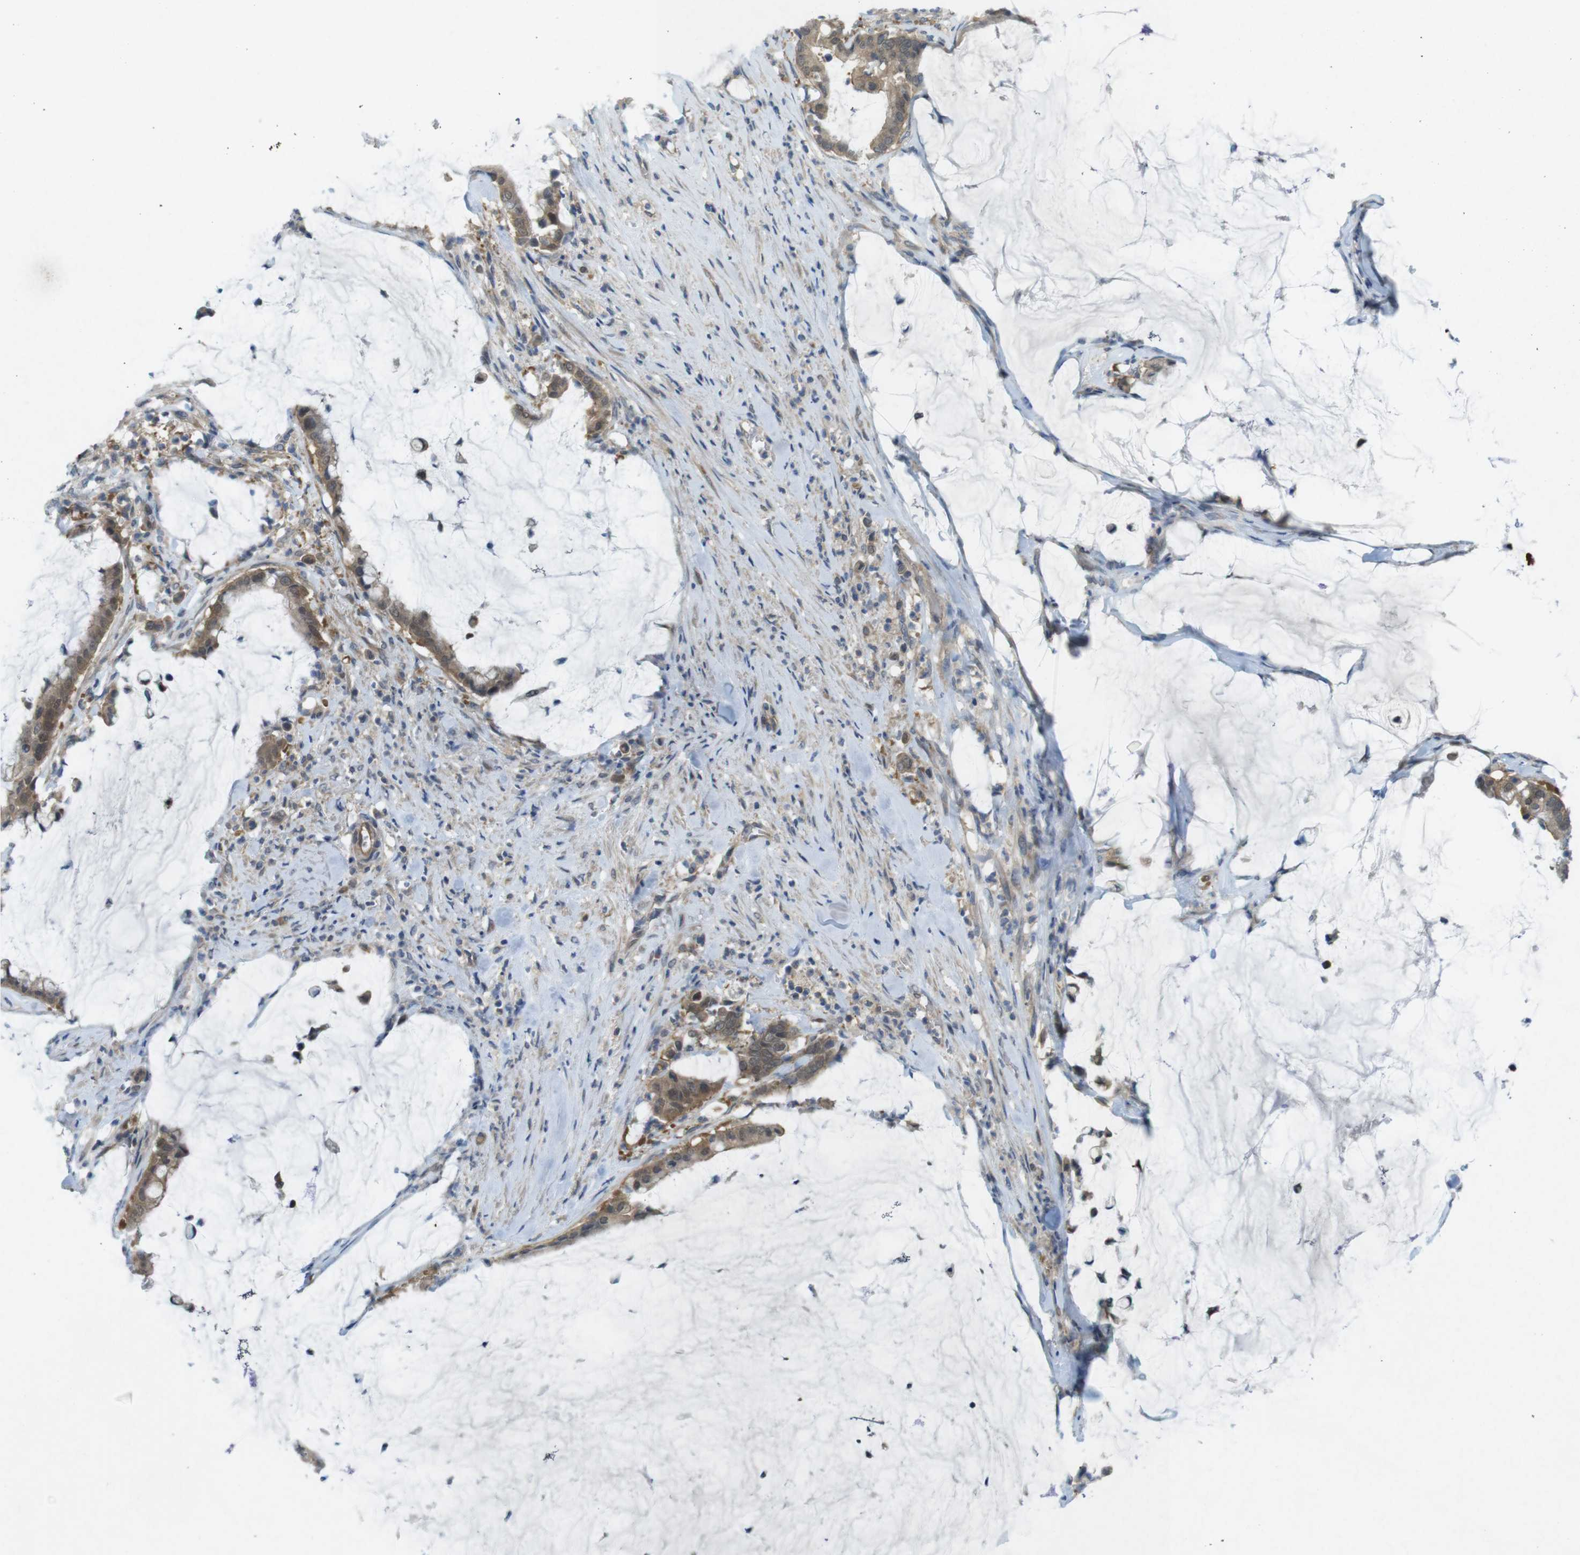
{"staining": {"intensity": "moderate", "quantity": ">75%", "location": "cytoplasmic/membranous"}, "tissue": "pancreatic cancer", "cell_type": "Tumor cells", "image_type": "cancer", "snomed": [{"axis": "morphology", "description": "Adenocarcinoma, NOS"}, {"axis": "topography", "description": "Pancreas"}], "caption": "Moderate cytoplasmic/membranous protein staining is present in approximately >75% of tumor cells in pancreatic cancer.", "gene": "SUGT1", "patient": {"sex": "male", "age": 41}}